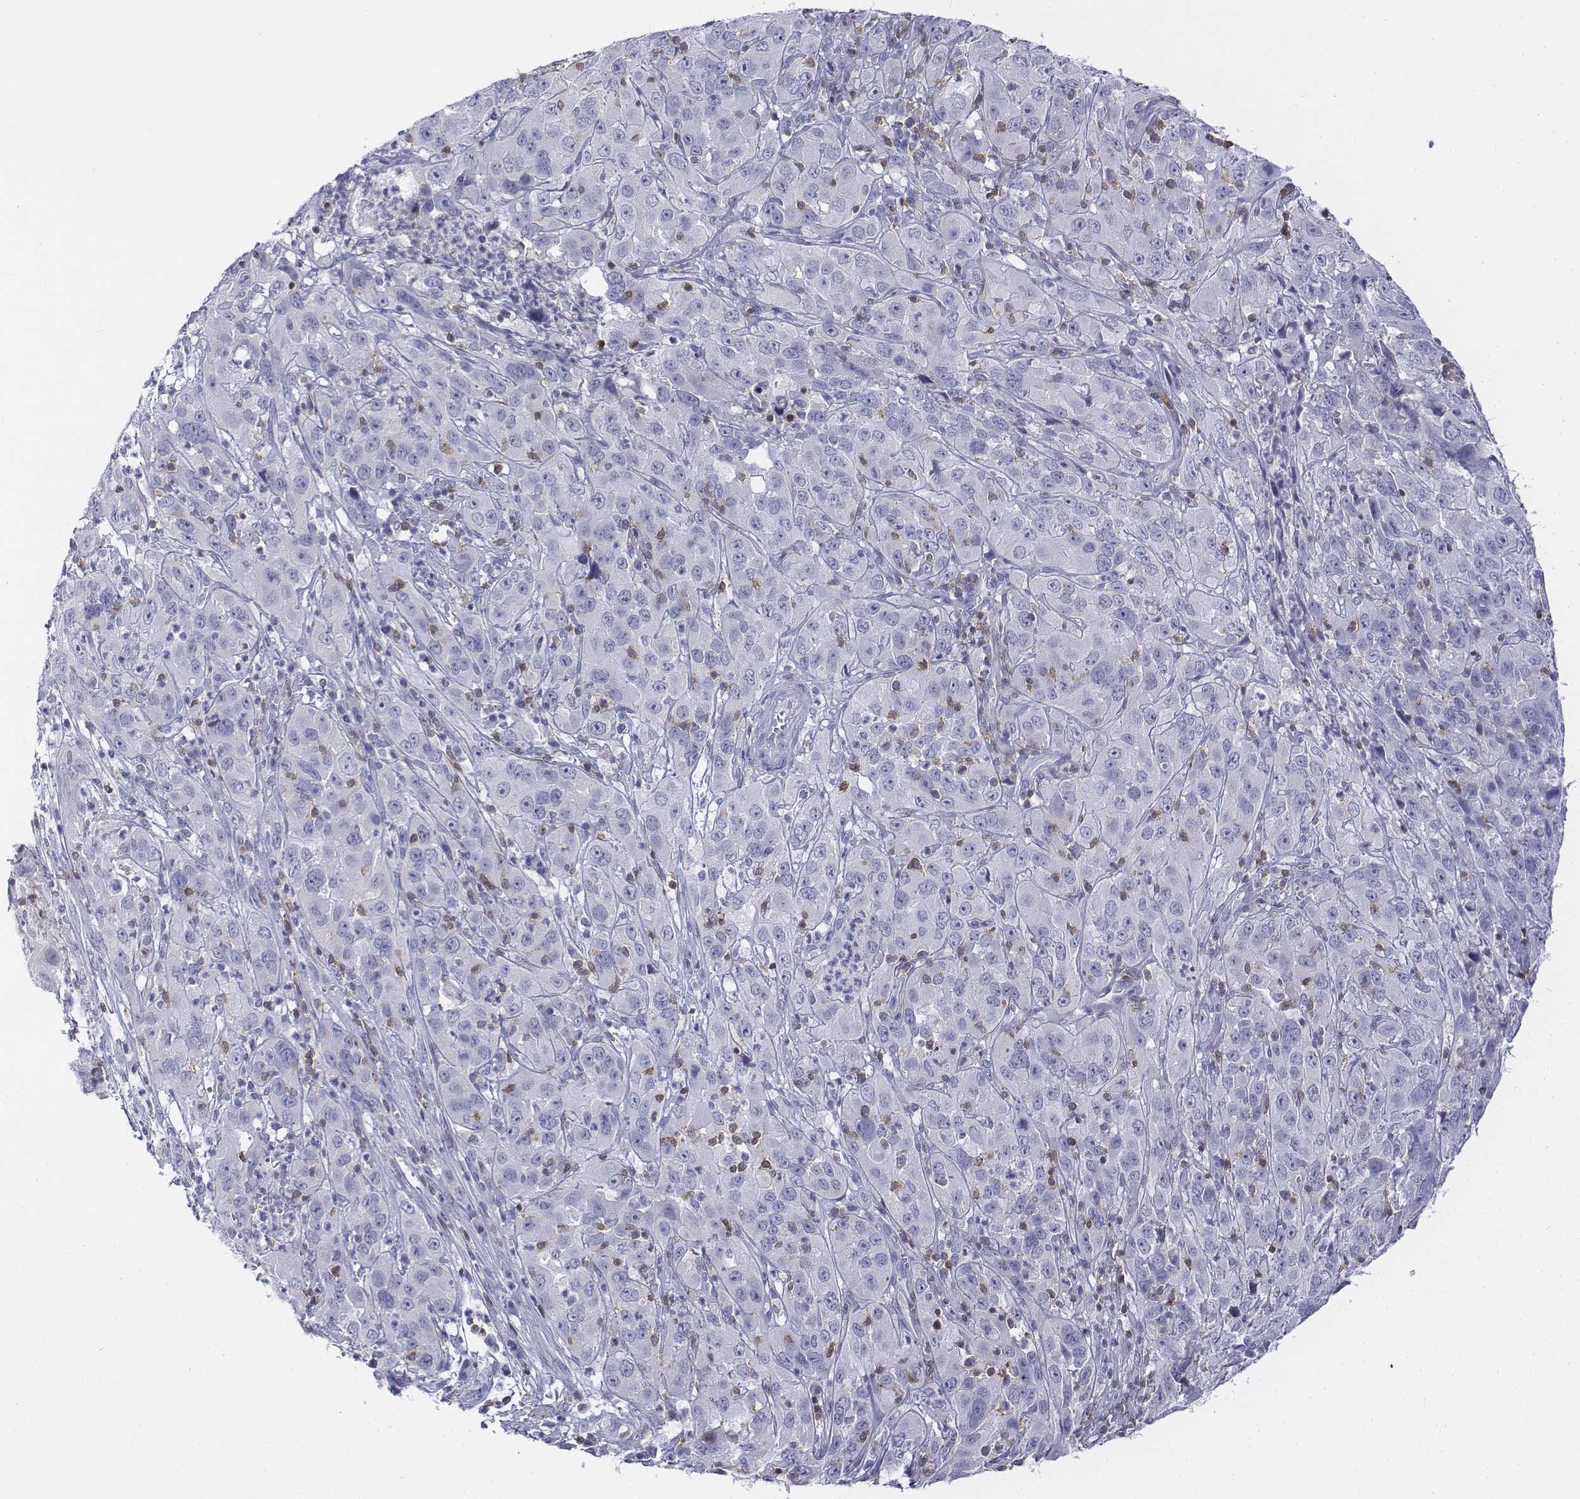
{"staining": {"intensity": "negative", "quantity": "none", "location": "none"}, "tissue": "cervical cancer", "cell_type": "Tumor cells", "image_type": "cancer", "snomed": [{"axis": "morphology", "description": "Squamous cell carcinoma, NOS"}, {"axis": "topography", "description": "Cervix"}], "caption": "The micrograph displays no staining of tumor cells in cervical cancer (squamous cell carcinoma). (DAB immunohistochemistry with hematoxylin counter stain).", "gene": "CD3E", "patient": {"sex": "female", "age": 32}}